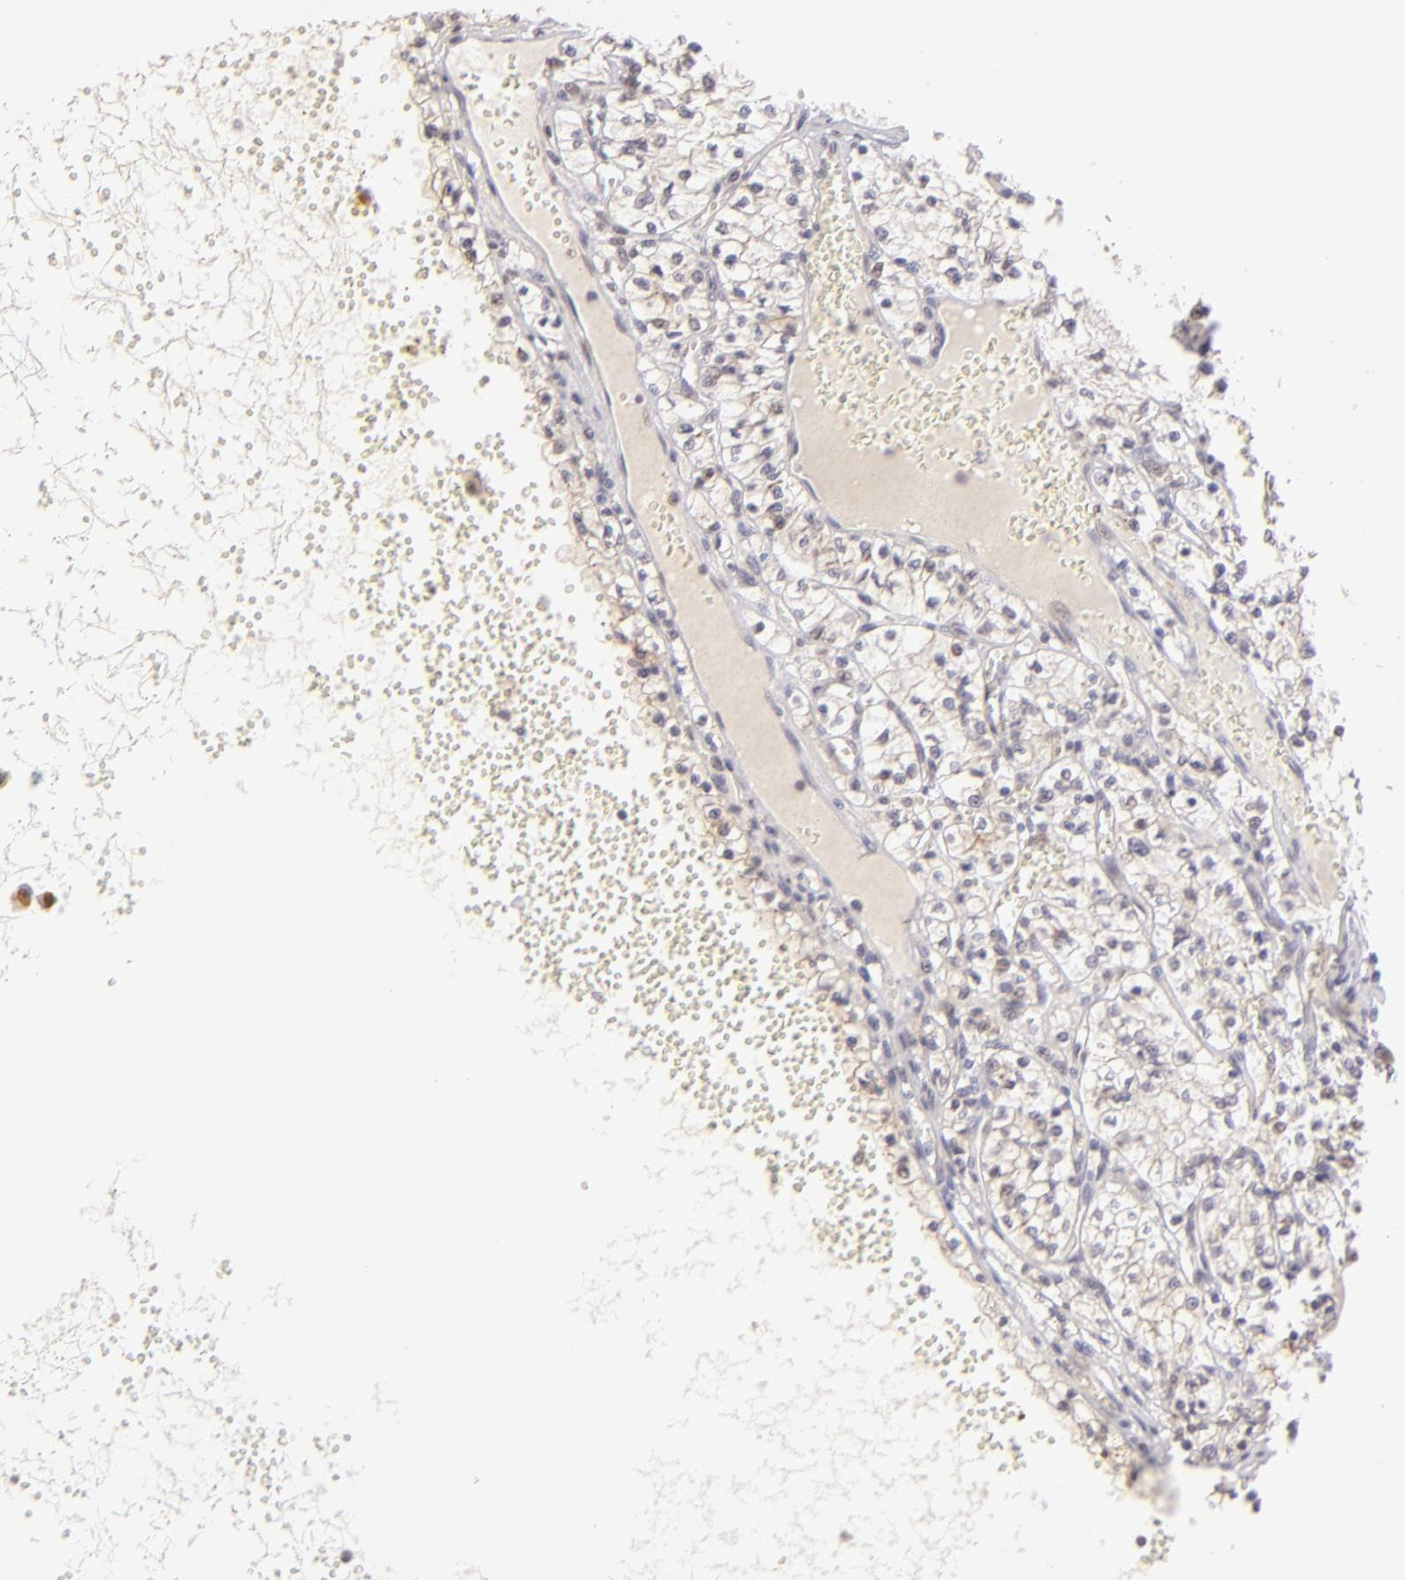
{"staining": {"intensity": "weak", "quantity": "25%-75%", "location": "cytoplasmic/membranous"}, "tissue": "renal cancer", "cell_type": "Tumor cells", "image_type": "cancer", "snomed": [{"axis": "morphology", "description": "Adenocarcinoma, NOS"}, {"axis": "topography", "description": "Kidney"}], "caption": "The histopathology image shows immunohistochemical staining of renal cancer (adenocarcinoma). There is weak cytoplasmic/membranous expression is identified in about 25%-75% of tumor cells.", "gene": "CLDN1", "patient": {"sex": "male", "age": 61}}